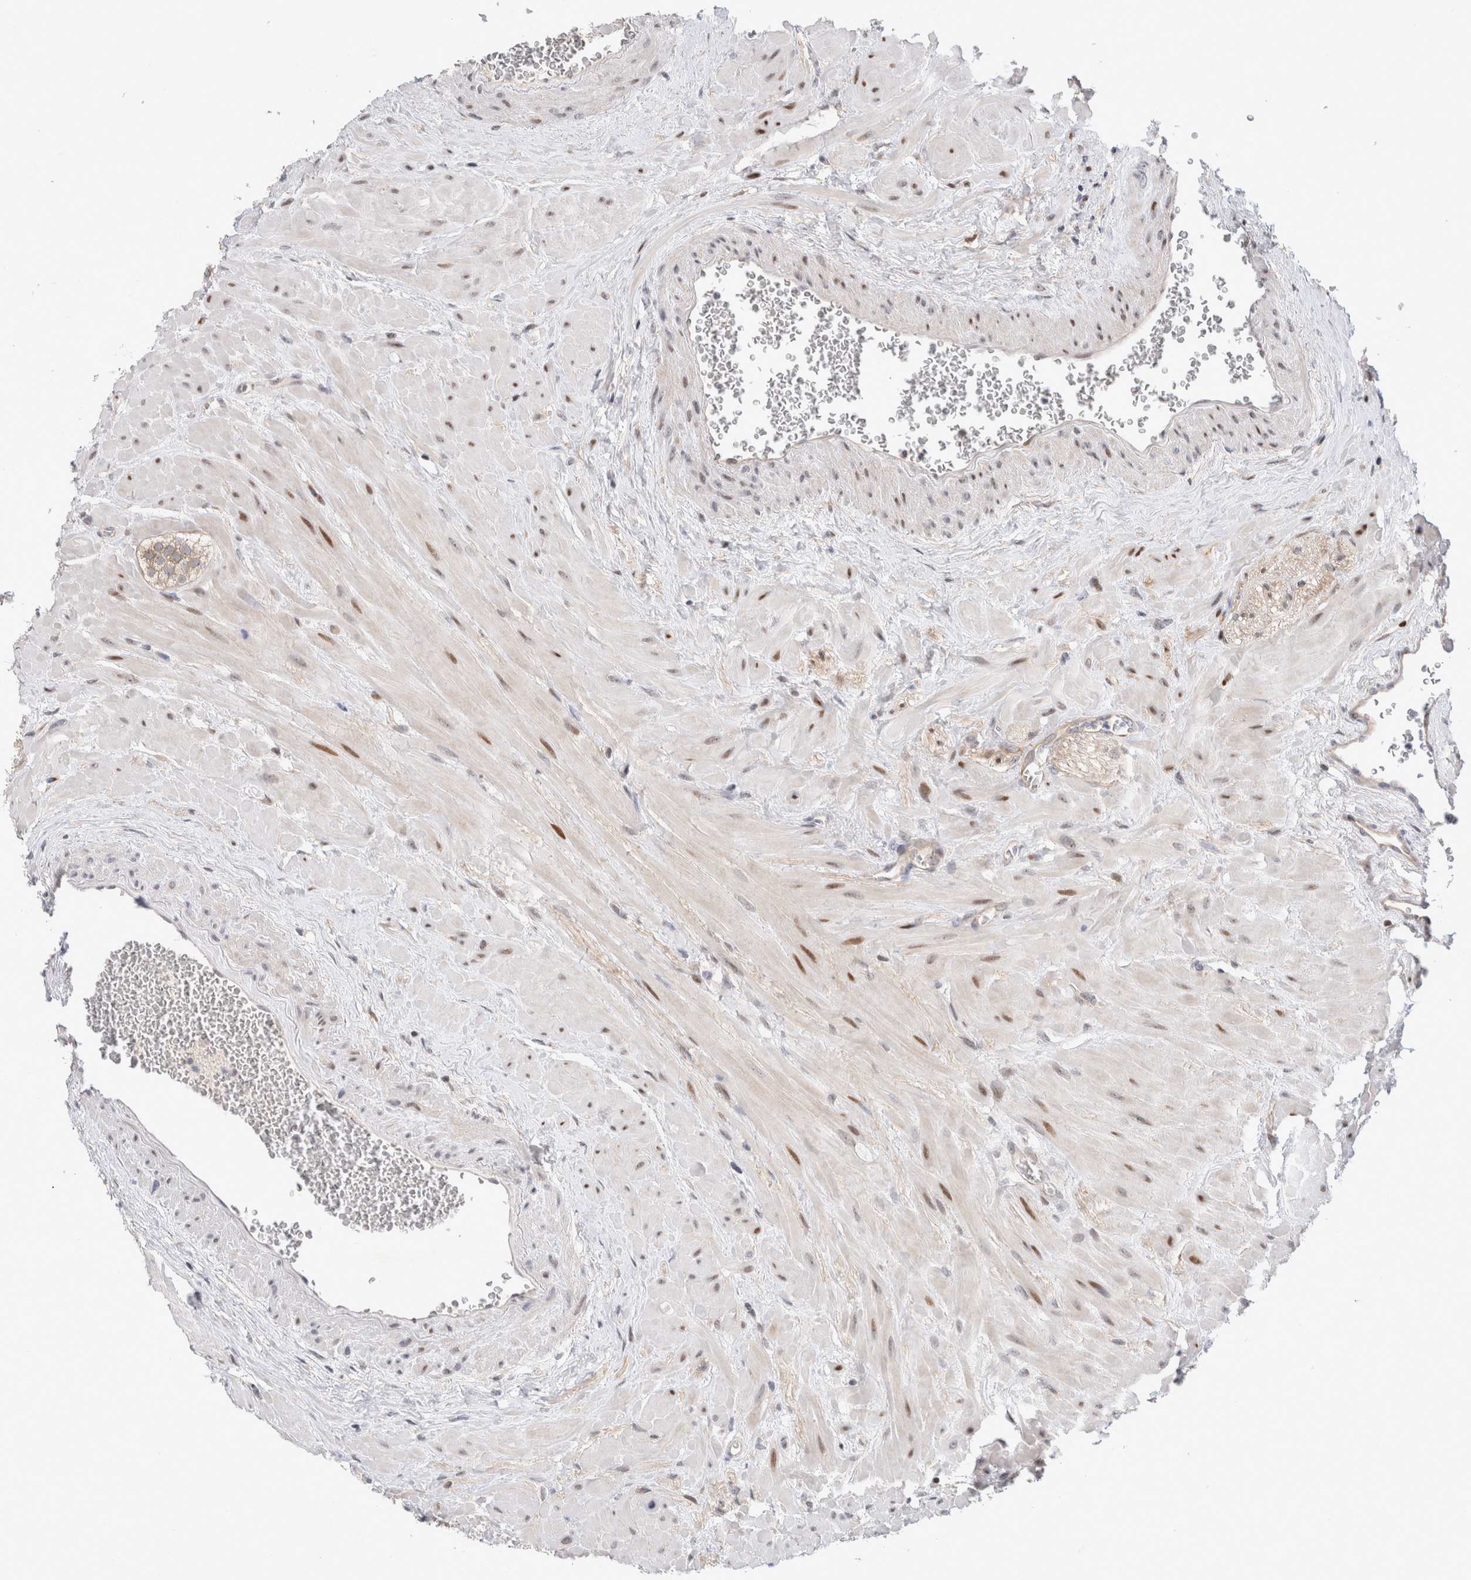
{"staining": {"intensity": "weak", "quantity": ">75%", "location": "cytoplasmic/membranous,nuclear"}, "tissue": "prostate", "cell_type": "Glandular cells", "image_type": "normal", "snomed": [{"axis": "morphology", "description": "Normal tissue, NOS"}, {"axis": "morphology", "description": "Urothelial carcinoma, Low grade"}, {"axis": "topography", "description": "Urinary bladder"}, {"axis": "topography", "description": "Prostate"}], "caption": "Unremarkable prostate demonstrates weak cytoplasmic/membranous,nuclear expression in approximately >75% of glandular cells (DAB (3,3'-diaminobenzidine) = brown stain, brightfield microscopy at high magnification)..", "gene": "TCF4", "patient": {"sex": "male", "age": 60}}